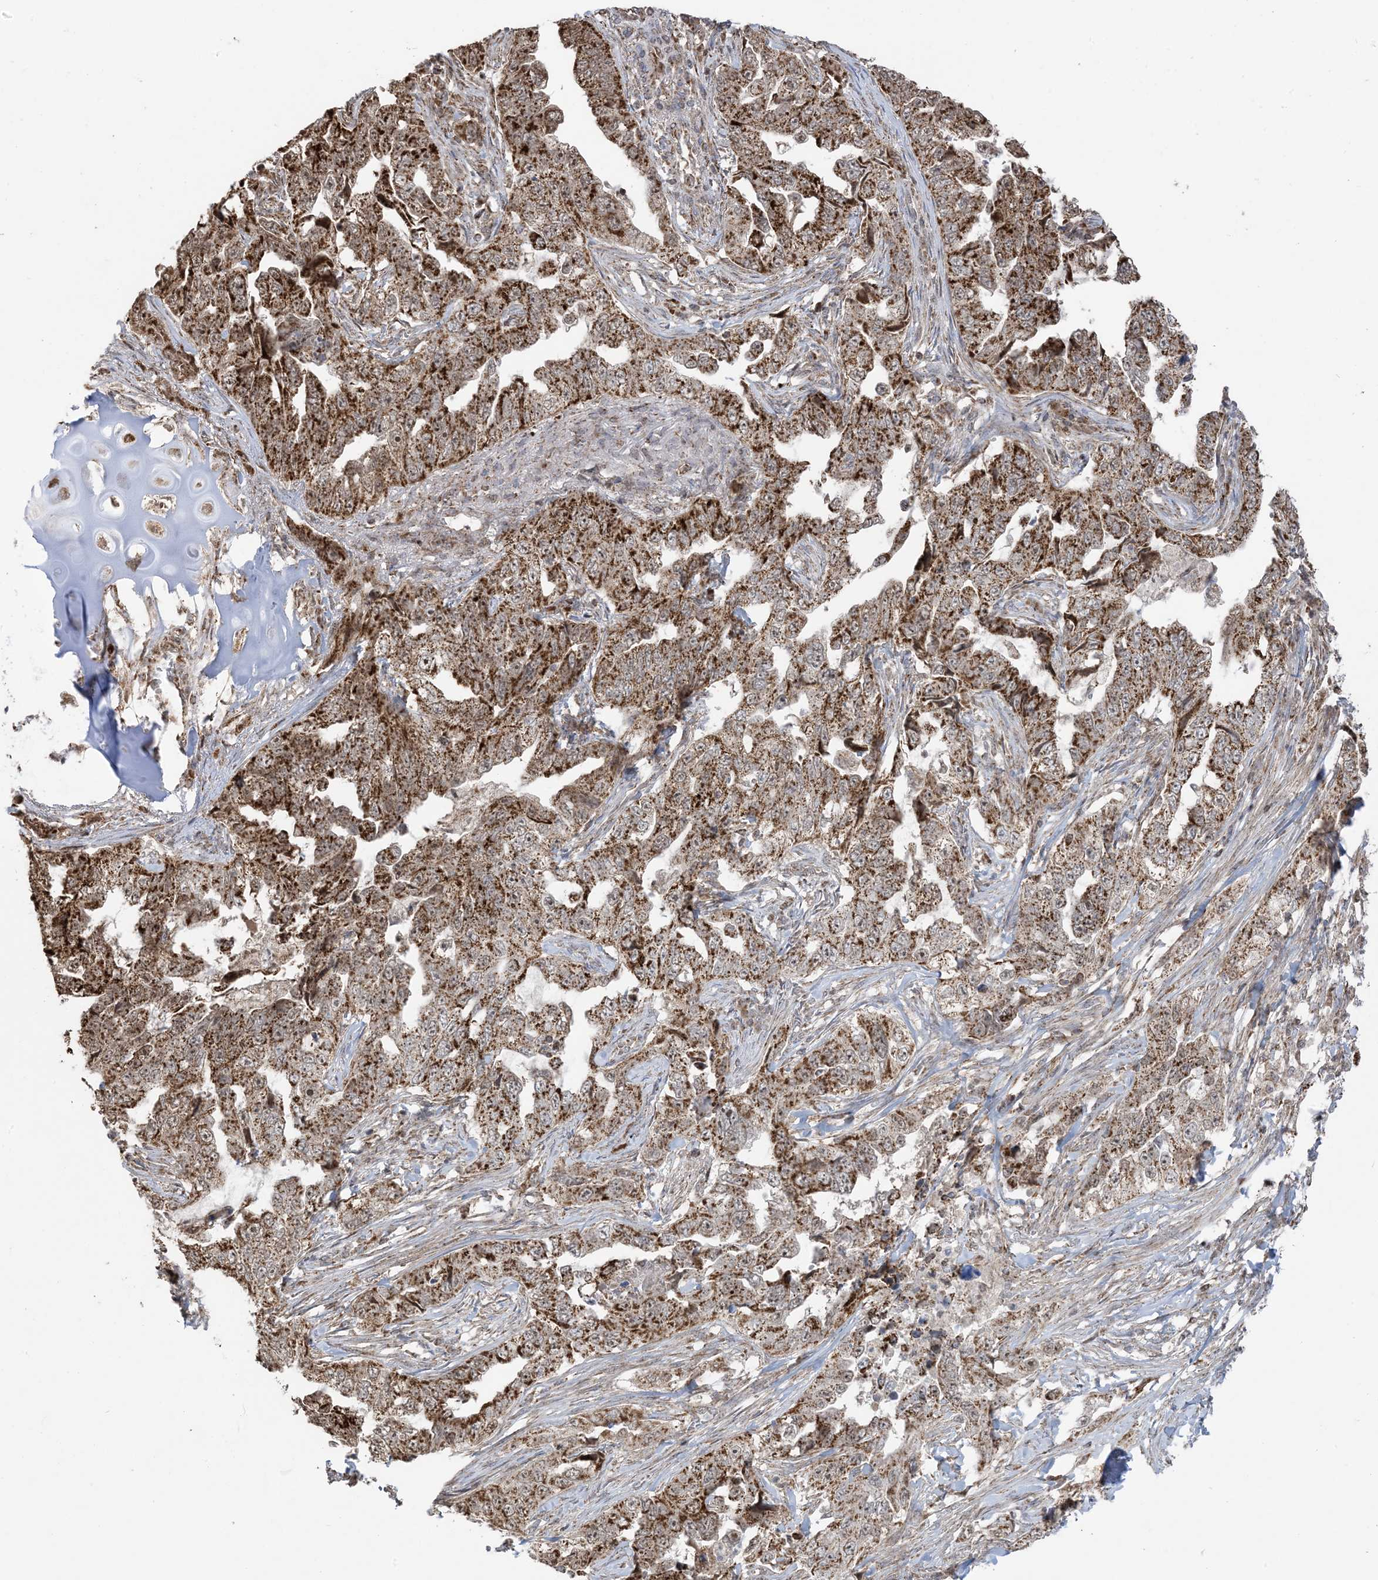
{"staining": {"intensity": "strong", "quantity": ">75%", "location": "cytoplasmic/membranous"}, "tissue": "lung cancer", "cell_type": "Tumor cells", "image_type": "cancer", "snomed": [{"axis": "morphology", "description": "Adenocarcinoma, NOS"}, {"axis": "topography", "description": "Lung"}], "caption": "Immunohistochemistry (IHC) staining of lung adenocarcinoma, which demonstrates high levels of strong cytoplasmic/membranous positivity in about >75% of tumor cells indicating strong cytoplasmic/membranous protein staining. The staining was performed using DAB (brown) for protein detection and nuclei were counterstained in hematoxylin (blue).", "gene": "MAPKBP1", "patient": {"sex": "female", "age": 51}}